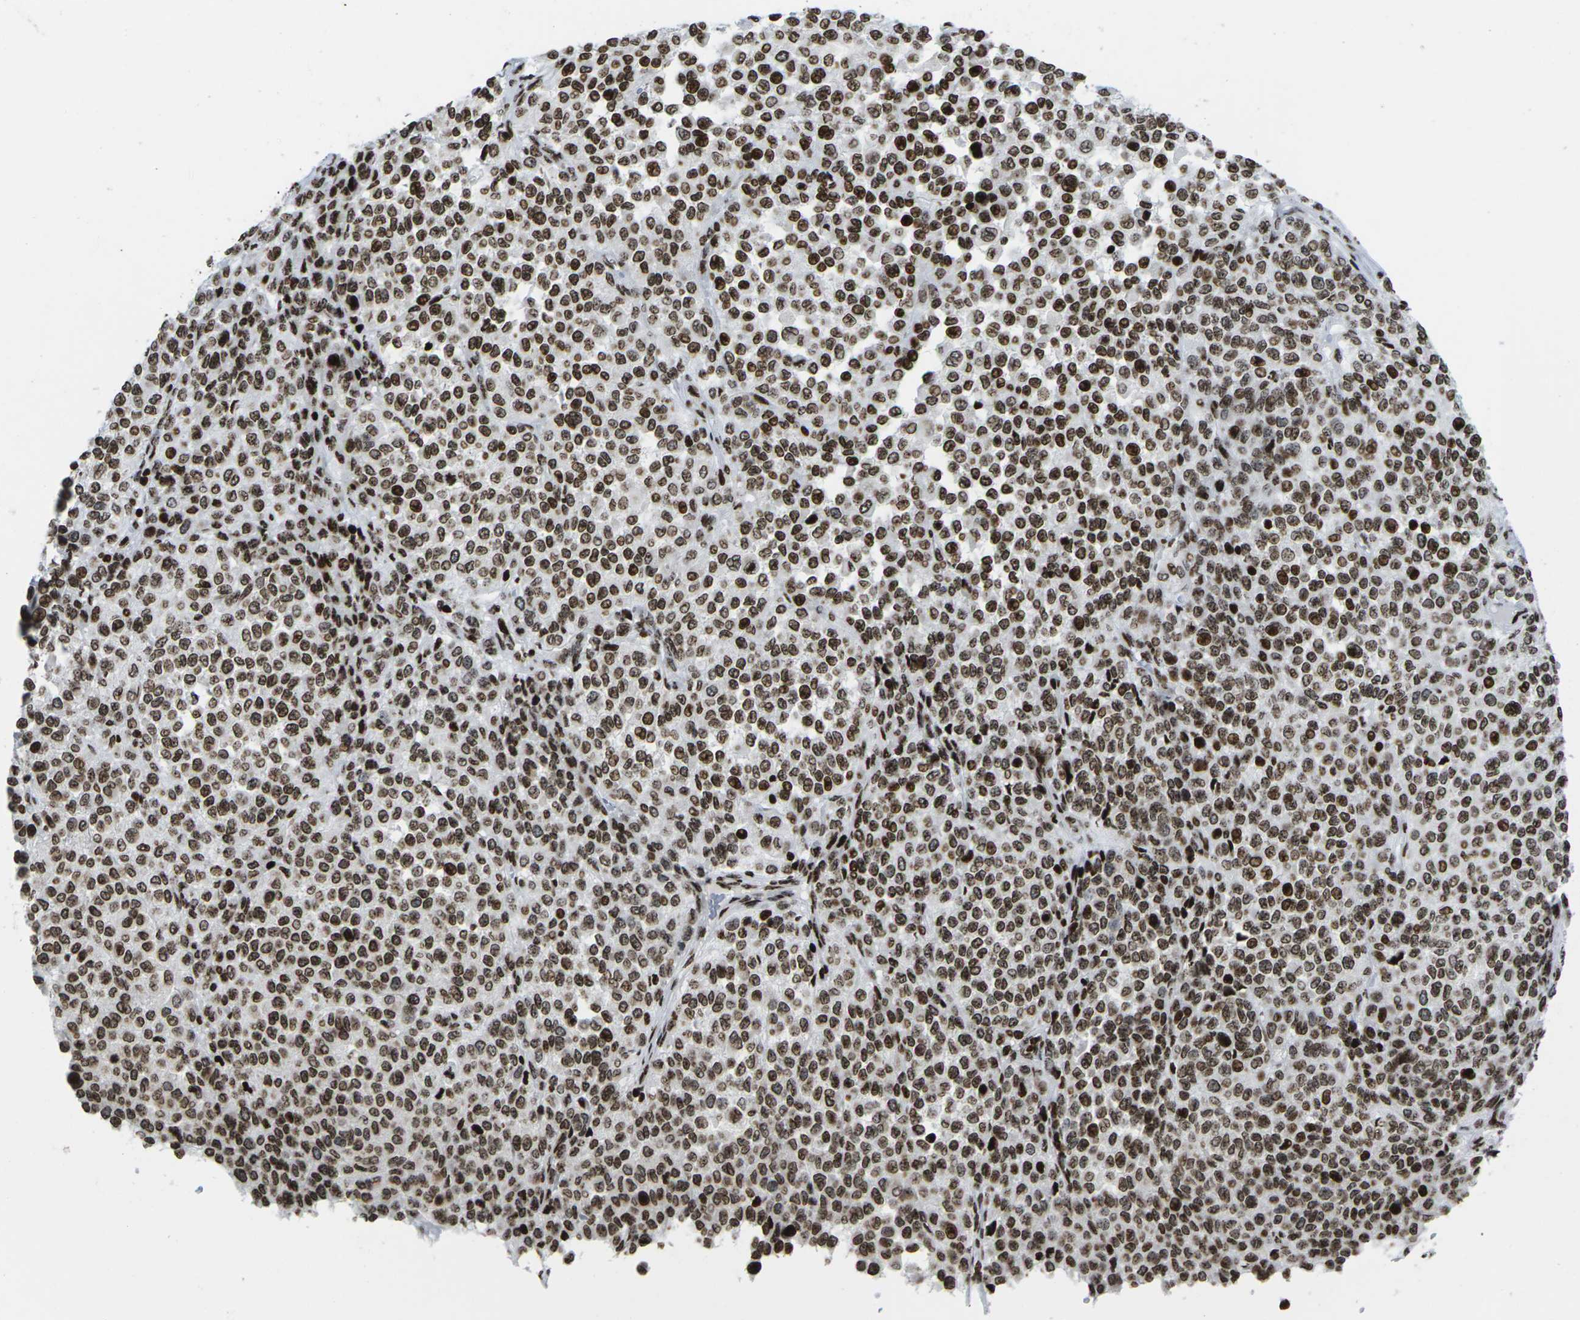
{"staining": {"intensity": "strong", "quantity": ">75%", "location": "cytoplasmic/membranous,nuclear"}, "tissue": "melanoma", "cell_type": "Tumor cells", "image_type": "cancer", "snomed": [{"axis": "morphology", "description": "Malignant melanoma, Metastatic site"}, {"axis": "topography", "description": "Pancreas"}], "caption": "The image demonstrates immunohistochemical staining of malignant melanoma (metastatic site). There is strong cytoplasmic/membranous and nuclear staining is identified in about >75% of tumor cells.", "gene": "H1-4", "patient": {"sex": "female", "age": 30}}